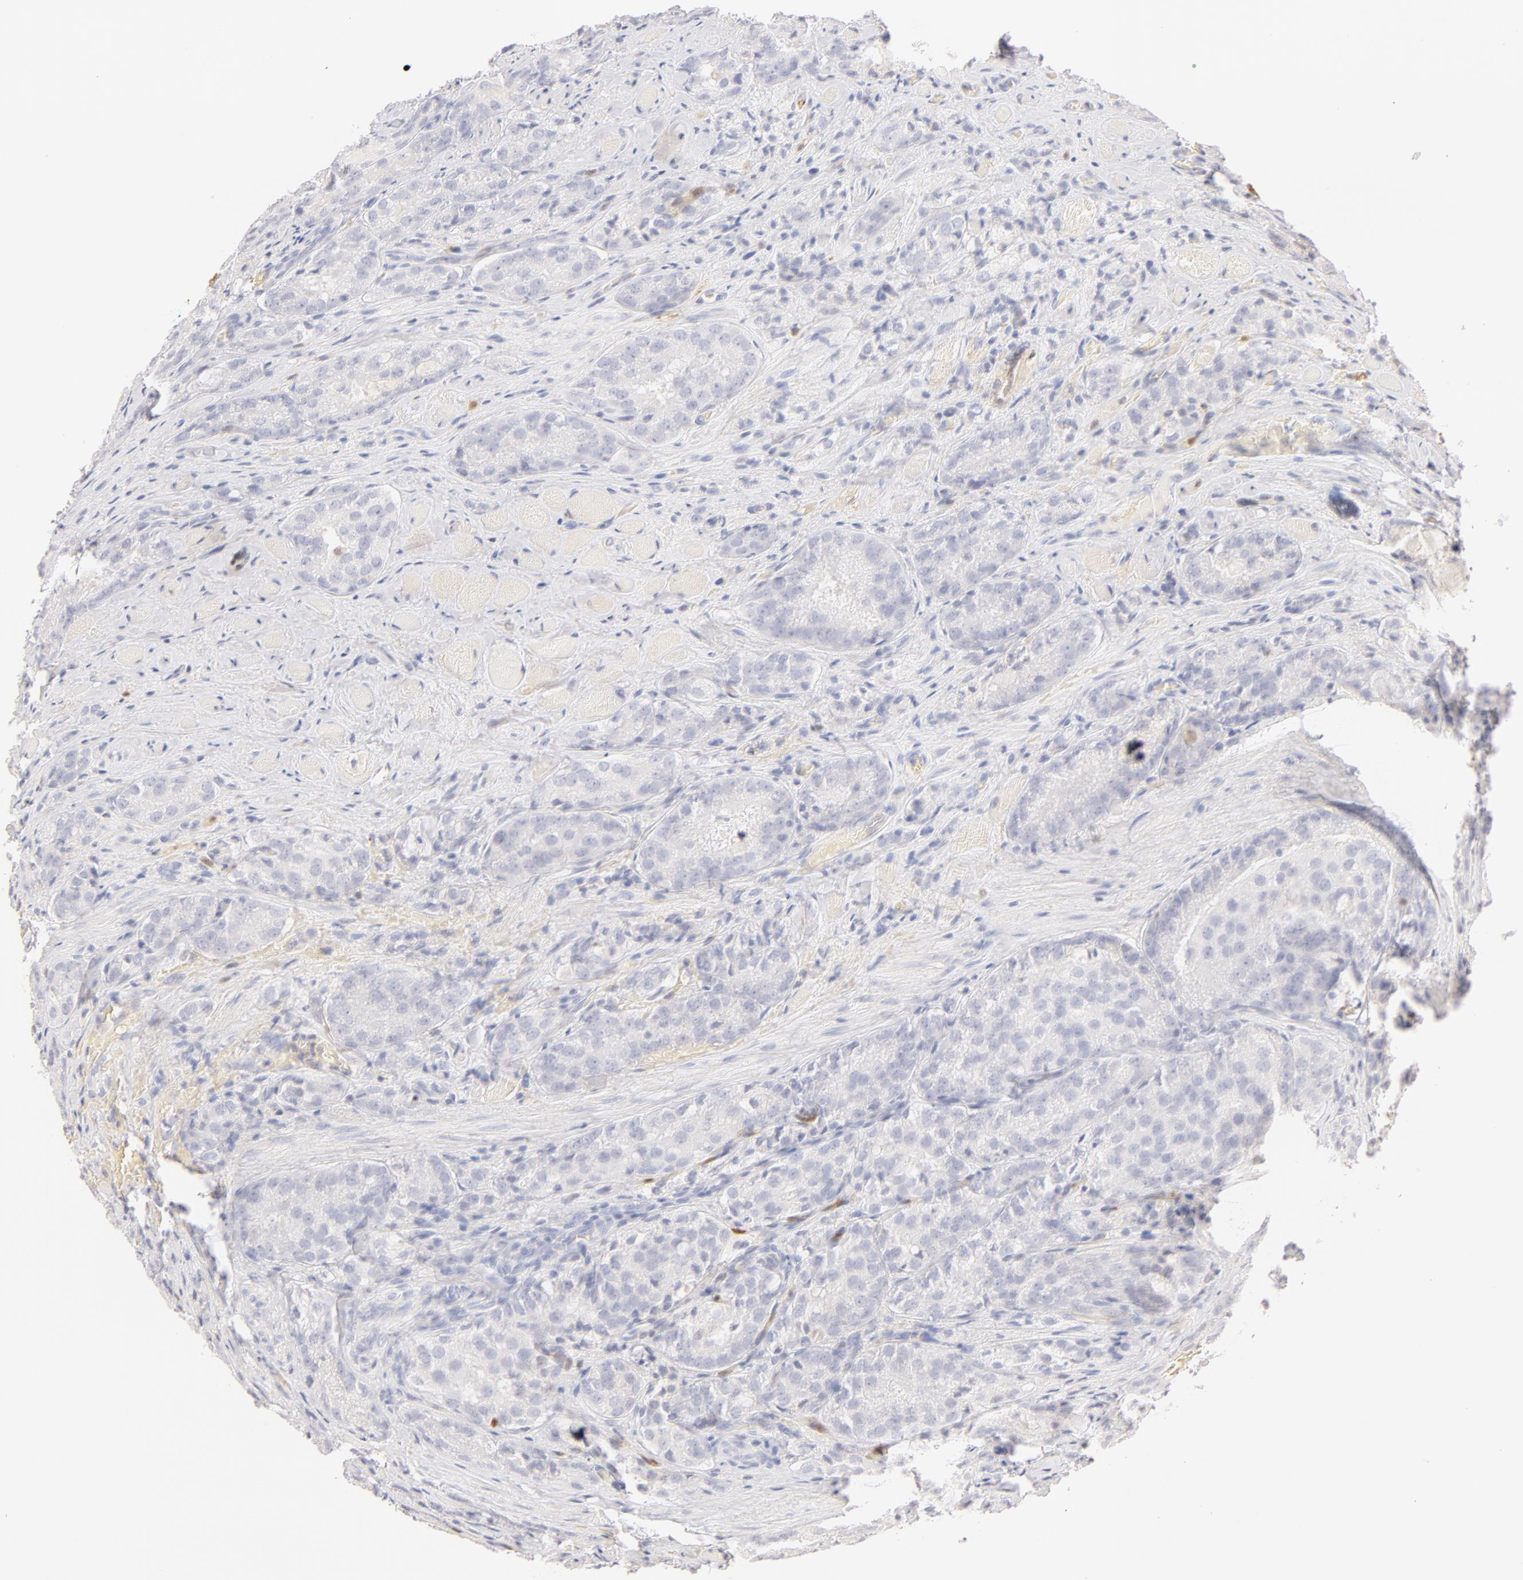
{"staining": {"intensity": "negative", "quantity": "none", "location": "none"}, "tissue": "prostate cancer", "cell_type": "Tumor cells", "image_type": "cancer", "snomed": [{"axis": "morphology", "description": "Adenocarcinoma, Medium grade"}, {"axis": "topography", "description": "Prostate"}], "caption": "Immunohistochemistry micrograph of human adenocarcinoma (medium-grade) (prostate) stained for a protein (brown), which exhibits no expression in tumor cells.", "gene": "CA2", "patient": {"sex": "male", "age": 60}}